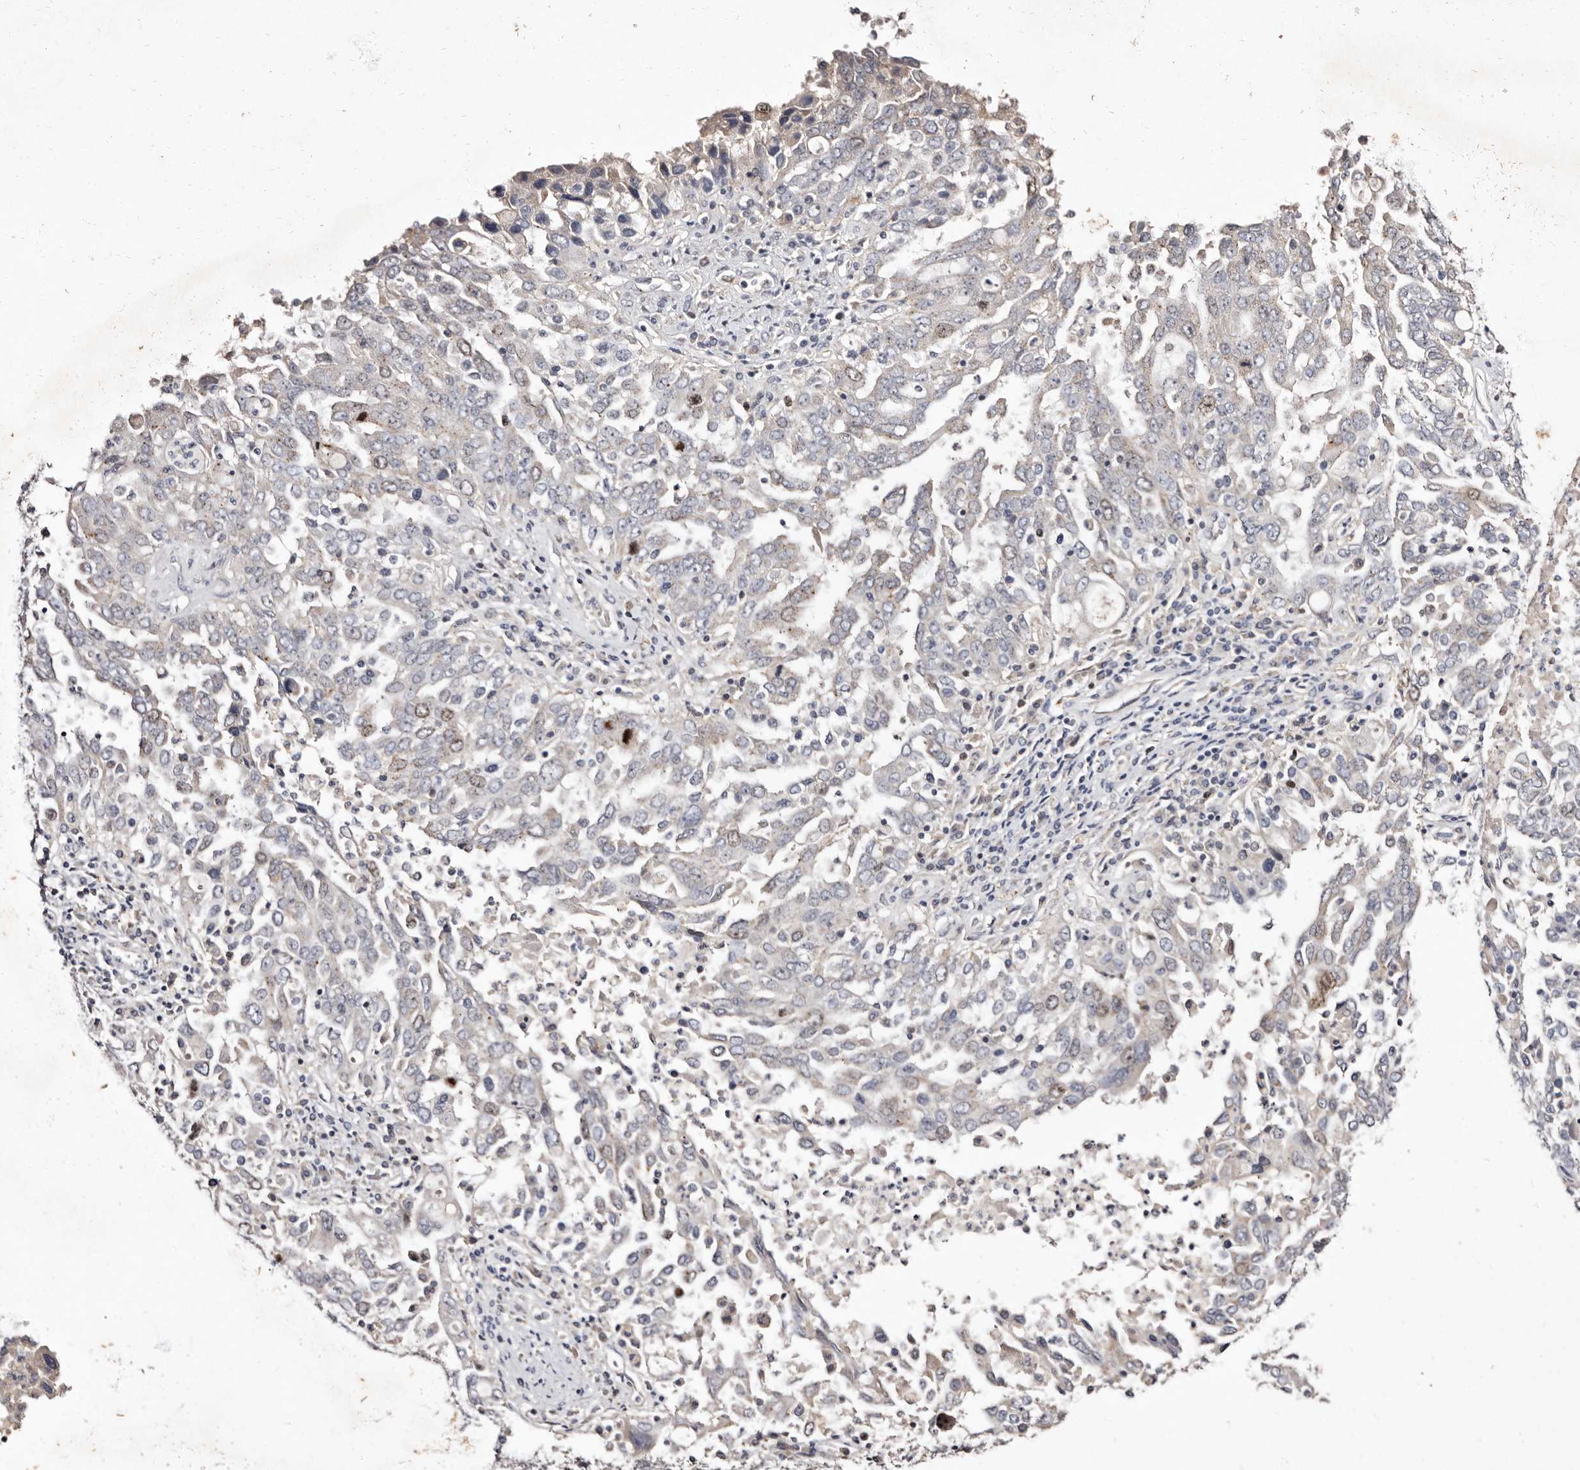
{"staining": {"intensity": "negative", "quantity": "none", "location": "none"}, "tissue": "ovarian cancer", "cell_type": "Tumor cells", "image_type": "cancer", "snomed": [{"axis": "morphology", "description": "Carcinoma, endometroid"}, {"axis": "topography", "description": "Ovary"}], "caption": "A histopathology image of ovarian endometroid carcinoma stained for a protein reveals no brown staining in tumor cells.", "gene": "CDCA8", "patient": {"sex": "female", "age": 62}}